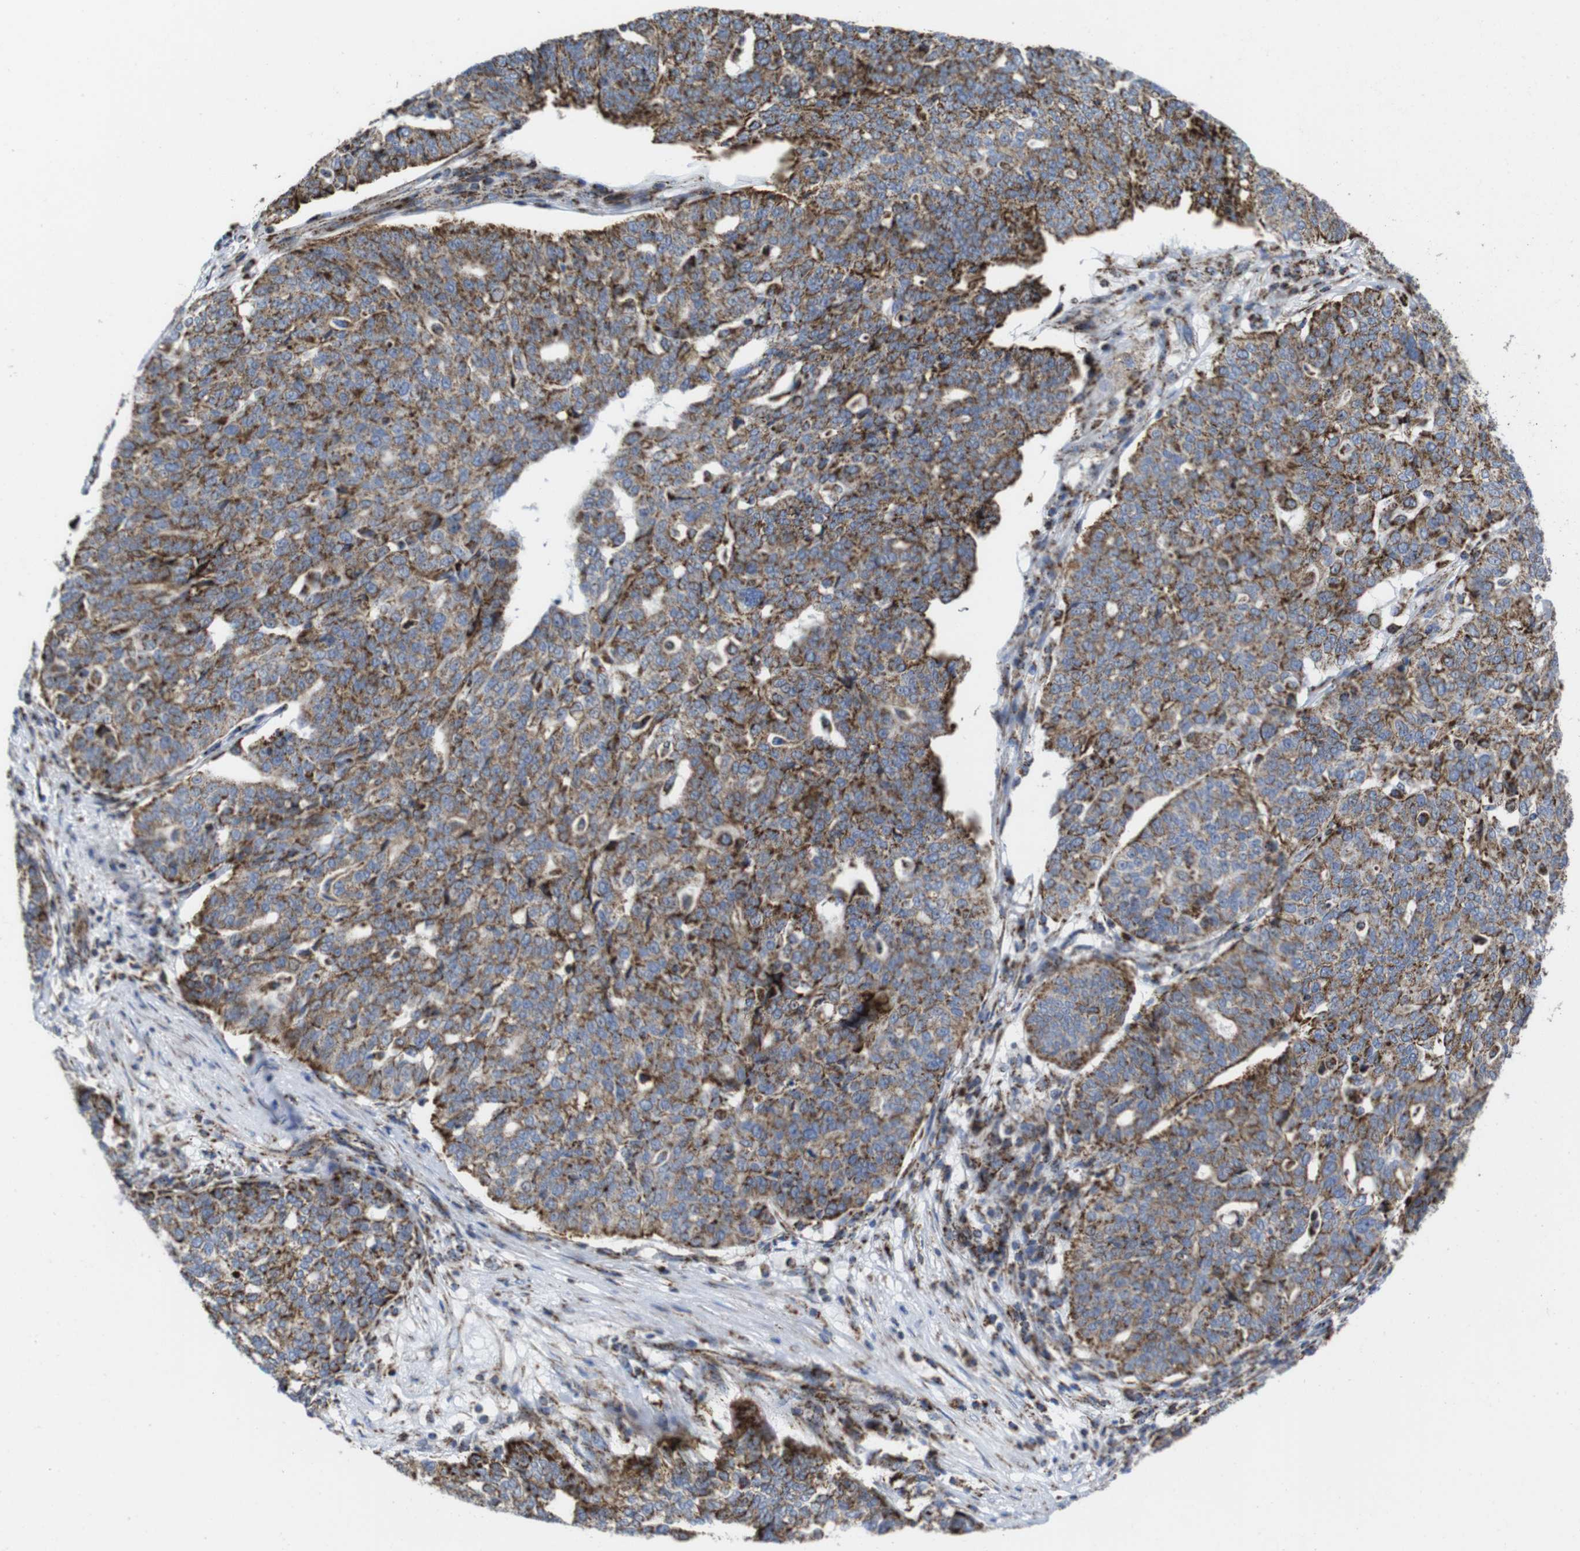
{"staining": {"intensity": "moderate", "quantity": ">75%", "location": "cytoplasmic/membranous"}, "tissue": "ovarian cancer", "cell_type": "Tumor cells", "image_type": "cancer", "snomed": [{"axis": "morphology", "description": "Cystadenocarcinoma, serous, NOS"}, {"axis": "topography", "description": "Ovary"}], "caption": "Immunohistochemical staining of ovarian cancer (serous cystadenocarcinoma) exhibits moderate cytoplasmic/membranous protein expression in about >75% of tumor cells.", "gene": "TMEM192", "patient": {"sex": "female", "age": 59}}